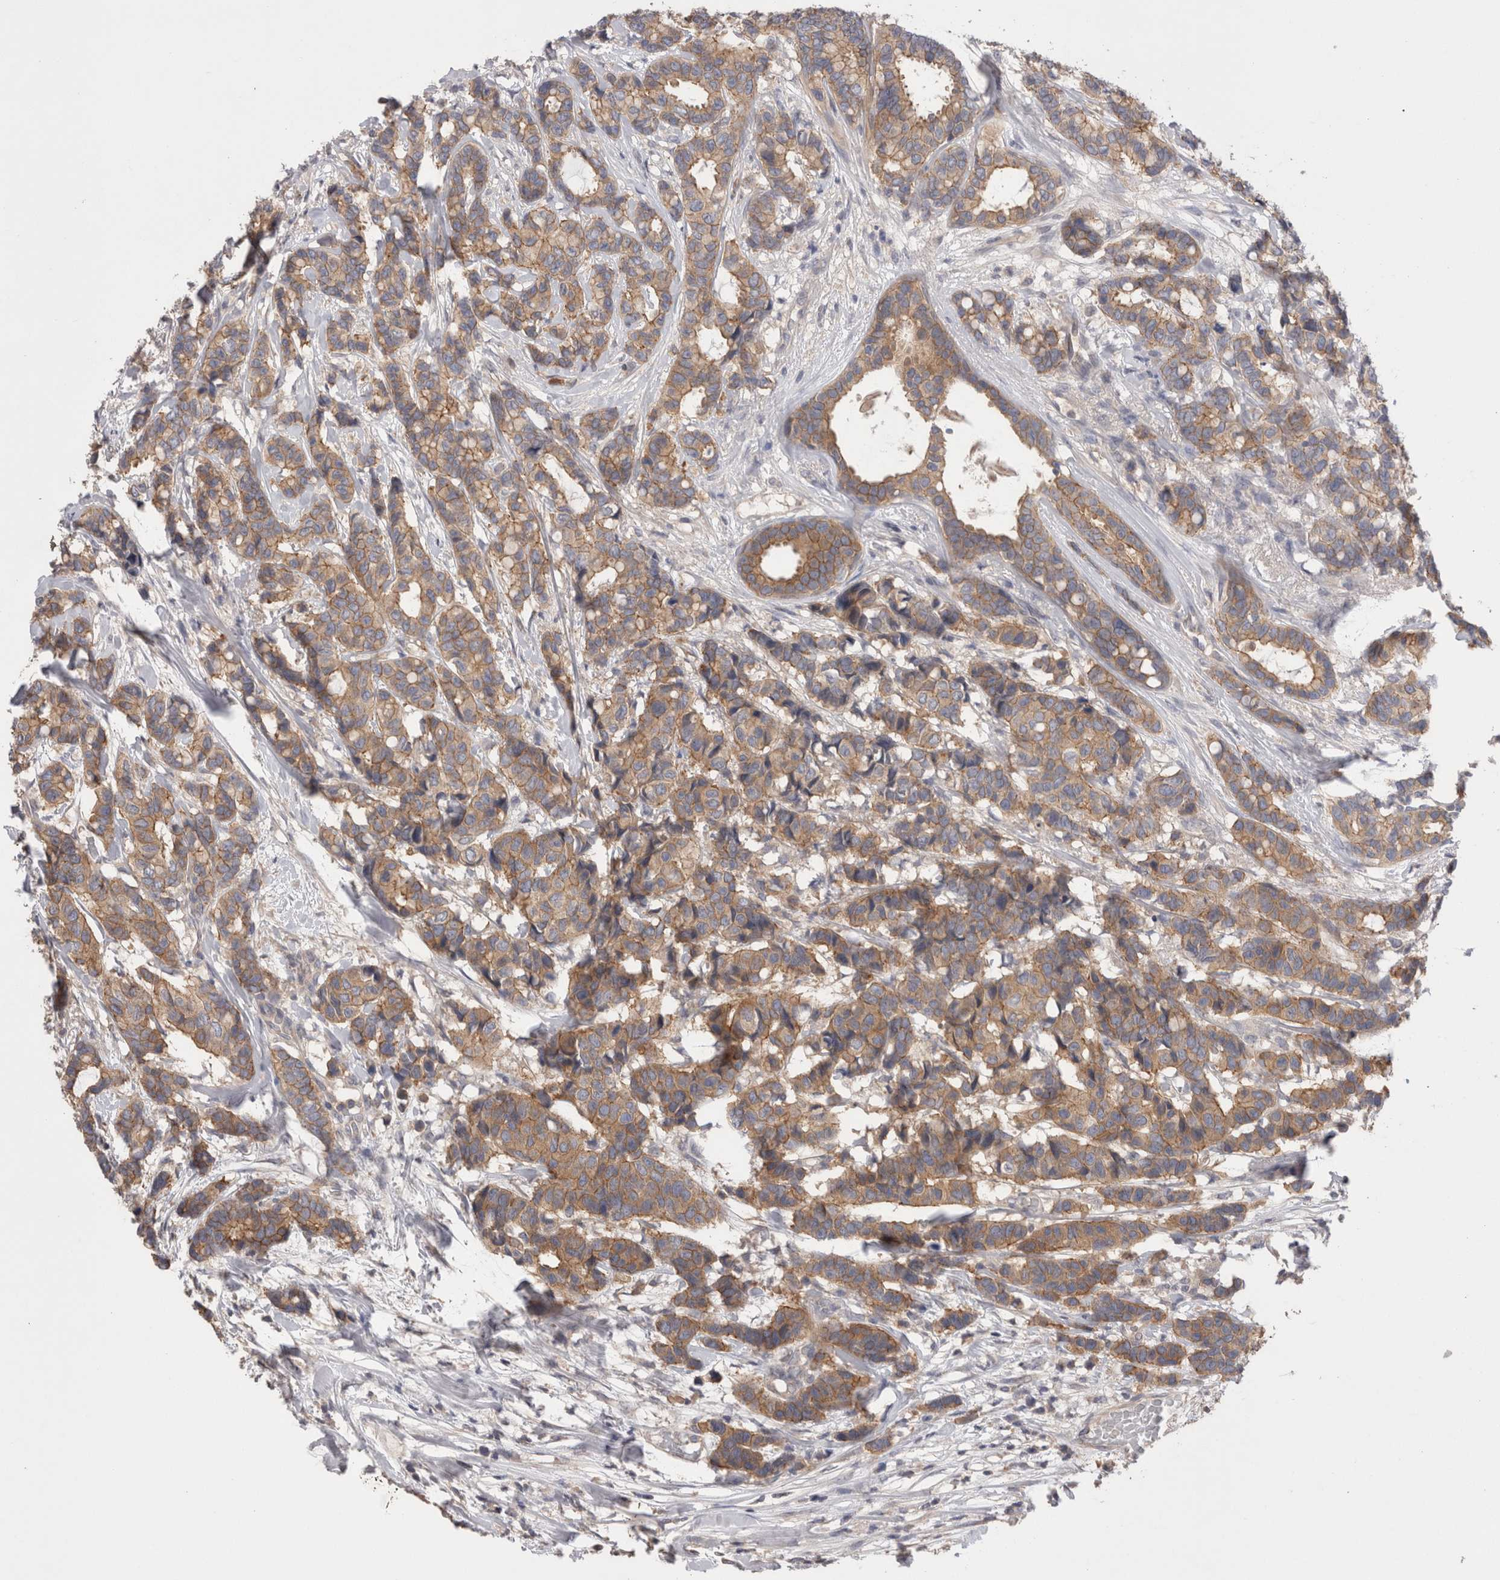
{"staining": {"intensity": "moderate", "quantity": ">75%", "location": "cytoplasmic/membranous"}, "tissue": "breast cancer", "cell_type": "Tumor cells", "image_type": "cancer", "snomed": [{"axis": "morphology", "description": "Duct carcinoma"}, {"axis": "topography", "description": "Breast"}], "caption": "Breast cancer (infiltrating ductal carcinoma) tissue reveals moderate cytoplasmic/membranous staining in approximately >75% of tumor cells, visualized by immunohistochemistry.", "gene": "OTOR", "patient": {"sex": "female", "age": 87}}